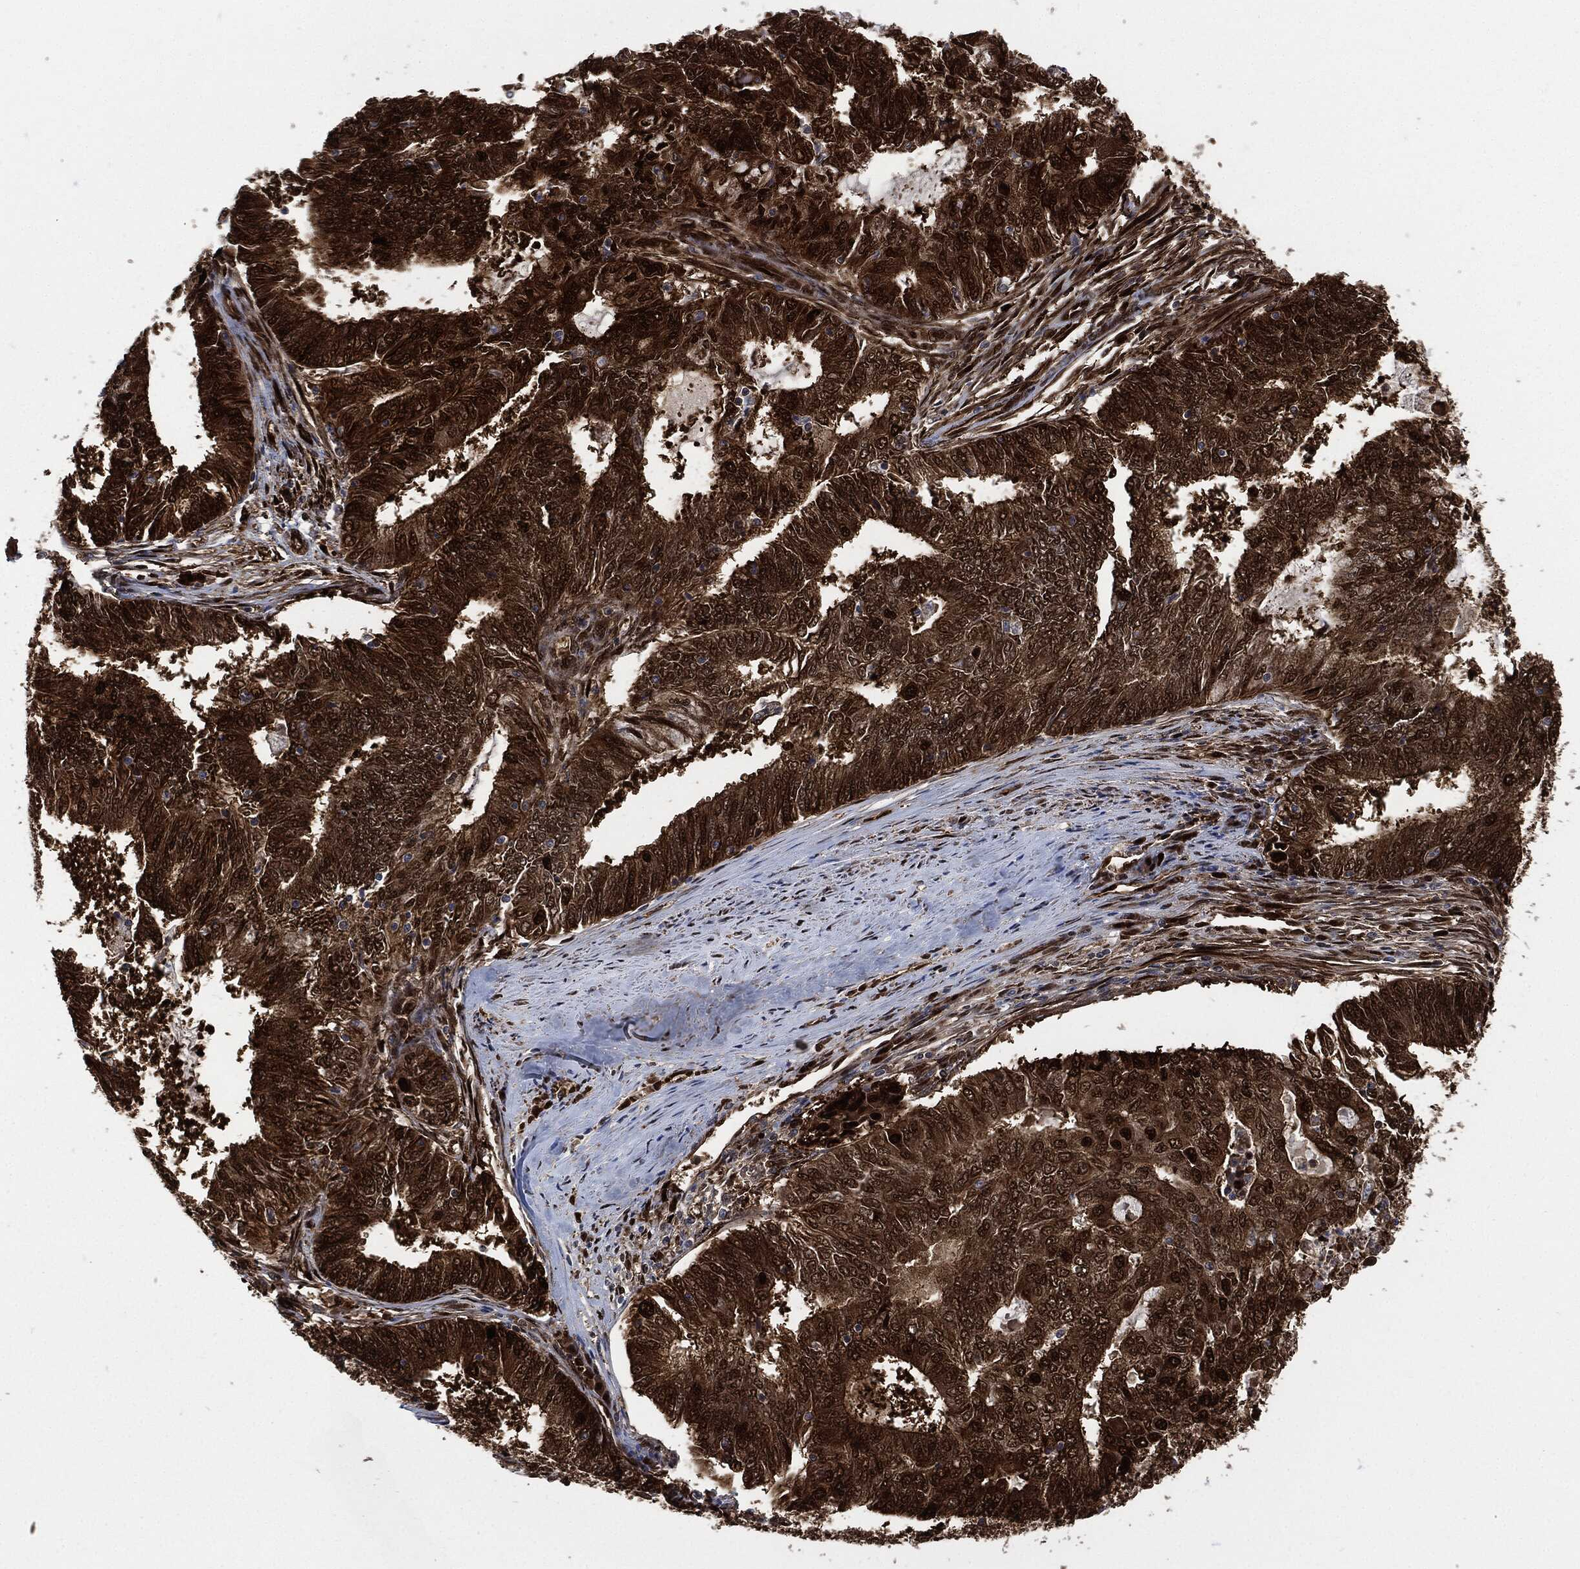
{"staining": {"intensity": "strong", "quantity": "25%-75%", "location": "cytoplasmic/membranous,nuclear"}, "tissue": "endometrial cancer", "cell_type": "Tumor cells", "image_type": "cancer", "snomed": [{"axis": "morphology", "description": "Adenocarcinoma, NOS"}, {"axis": "topography", "description": "Endometrium"}], "caption": "An image of adenocarcinoma (endometrial) stained for a protein displays strong cytoplasmic/membranous and nuclear brown staining in tumor cells. The staining was performed using DAB to visualize the protein expression in brown, while the nuclei were stained in blue with hematoxylin (Magnification: 20x).", "gene": "DCTN1", "patient": {"sex": "female", "age": 62}}